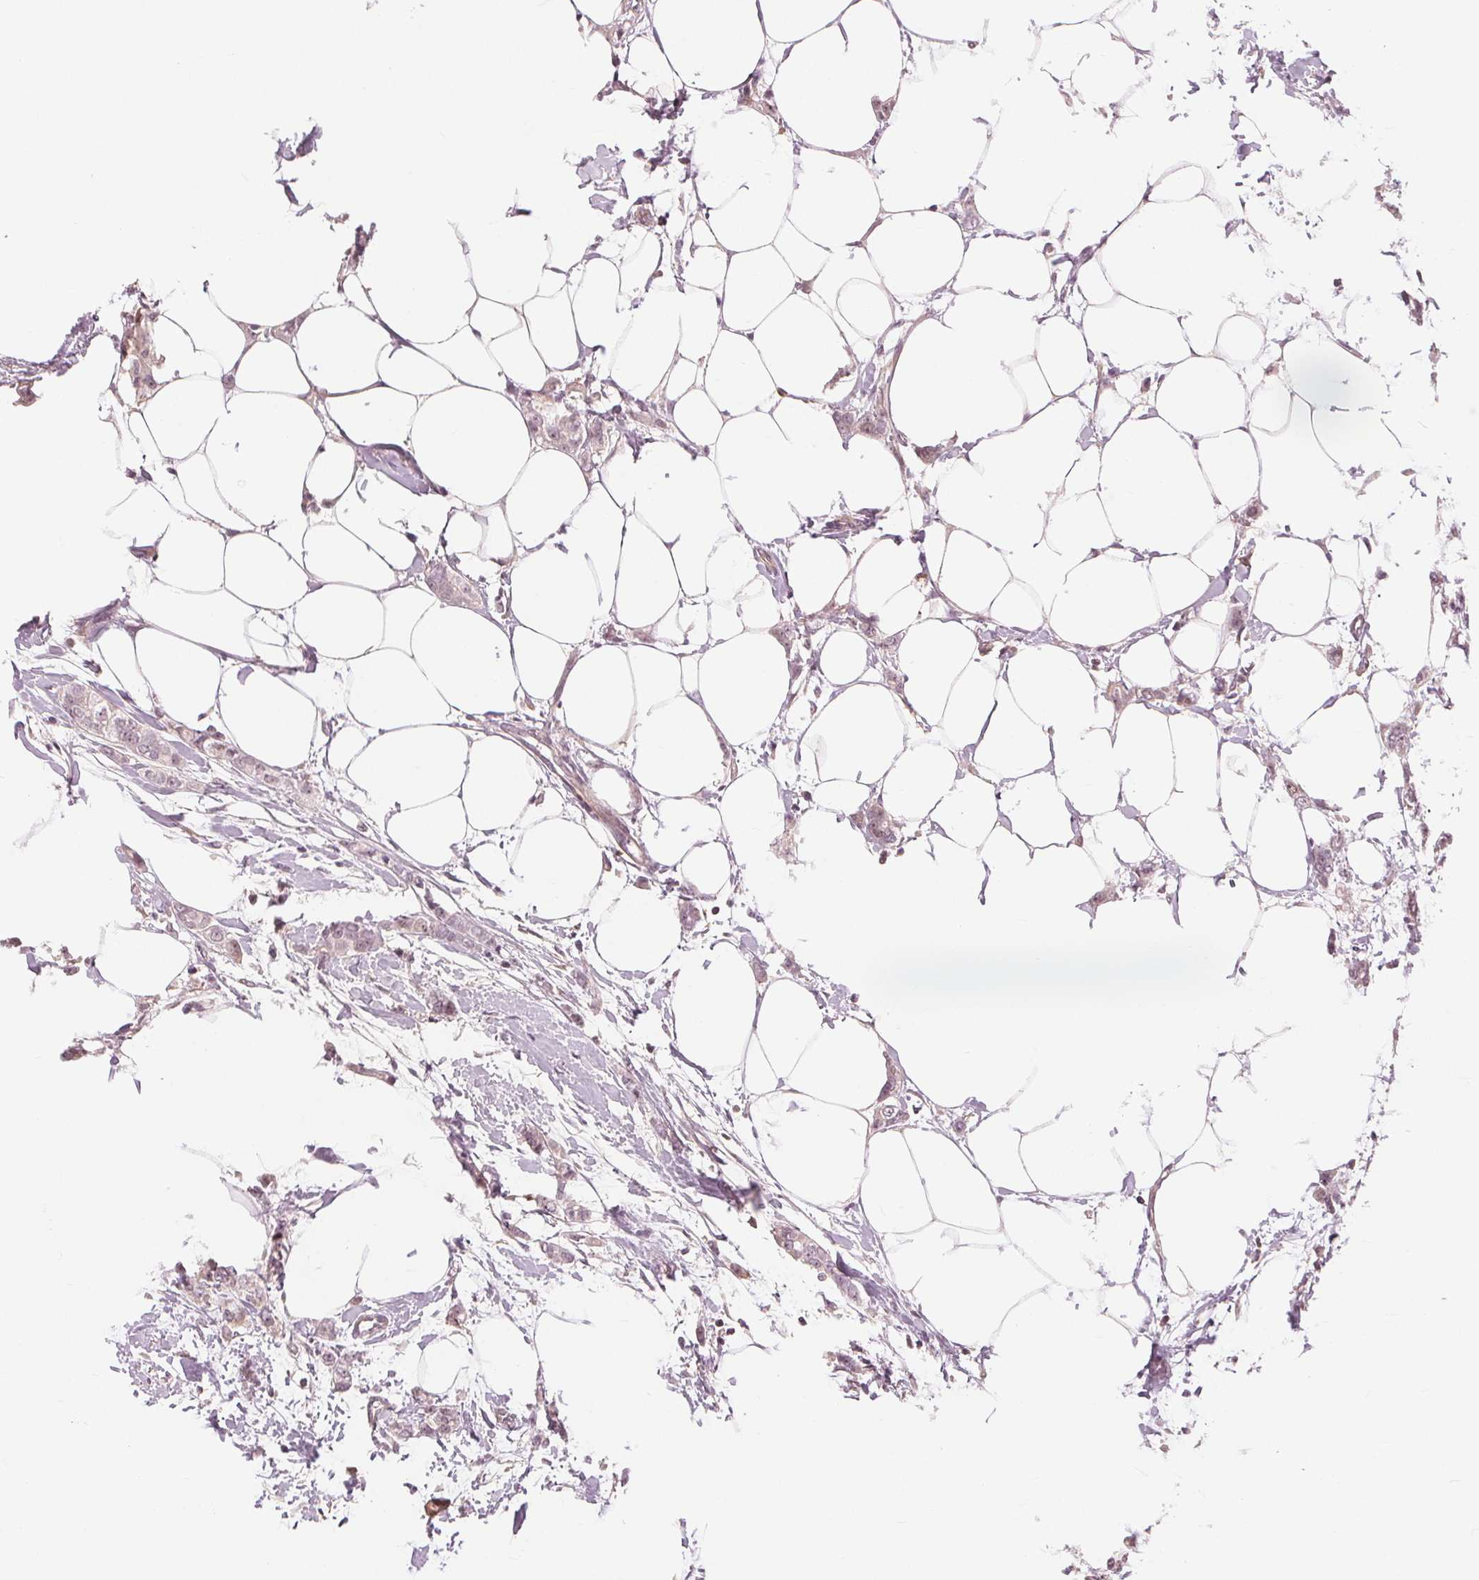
{"staining": {"intensity": "negative", "quantity": "none", "location": "none"}, "tissue": "breast cancer", "cell_type": "Tumor cells", "image_type": "cancer", "snomed": [{"axis": "morphology", "description": "Duct carcinoma"}, {"axis": "topography", "description": "Breast"}], "caption": "Breast cancer (invasive ductal carcinoma) was stained to show a protein in brown. There is no significant expression in tumor cells. (Immunohistochemistry (ihc), brightfield microscopy, high magnification).", "gene": "SLC34A1", "patient": {"sex": "female", "age": 40}}